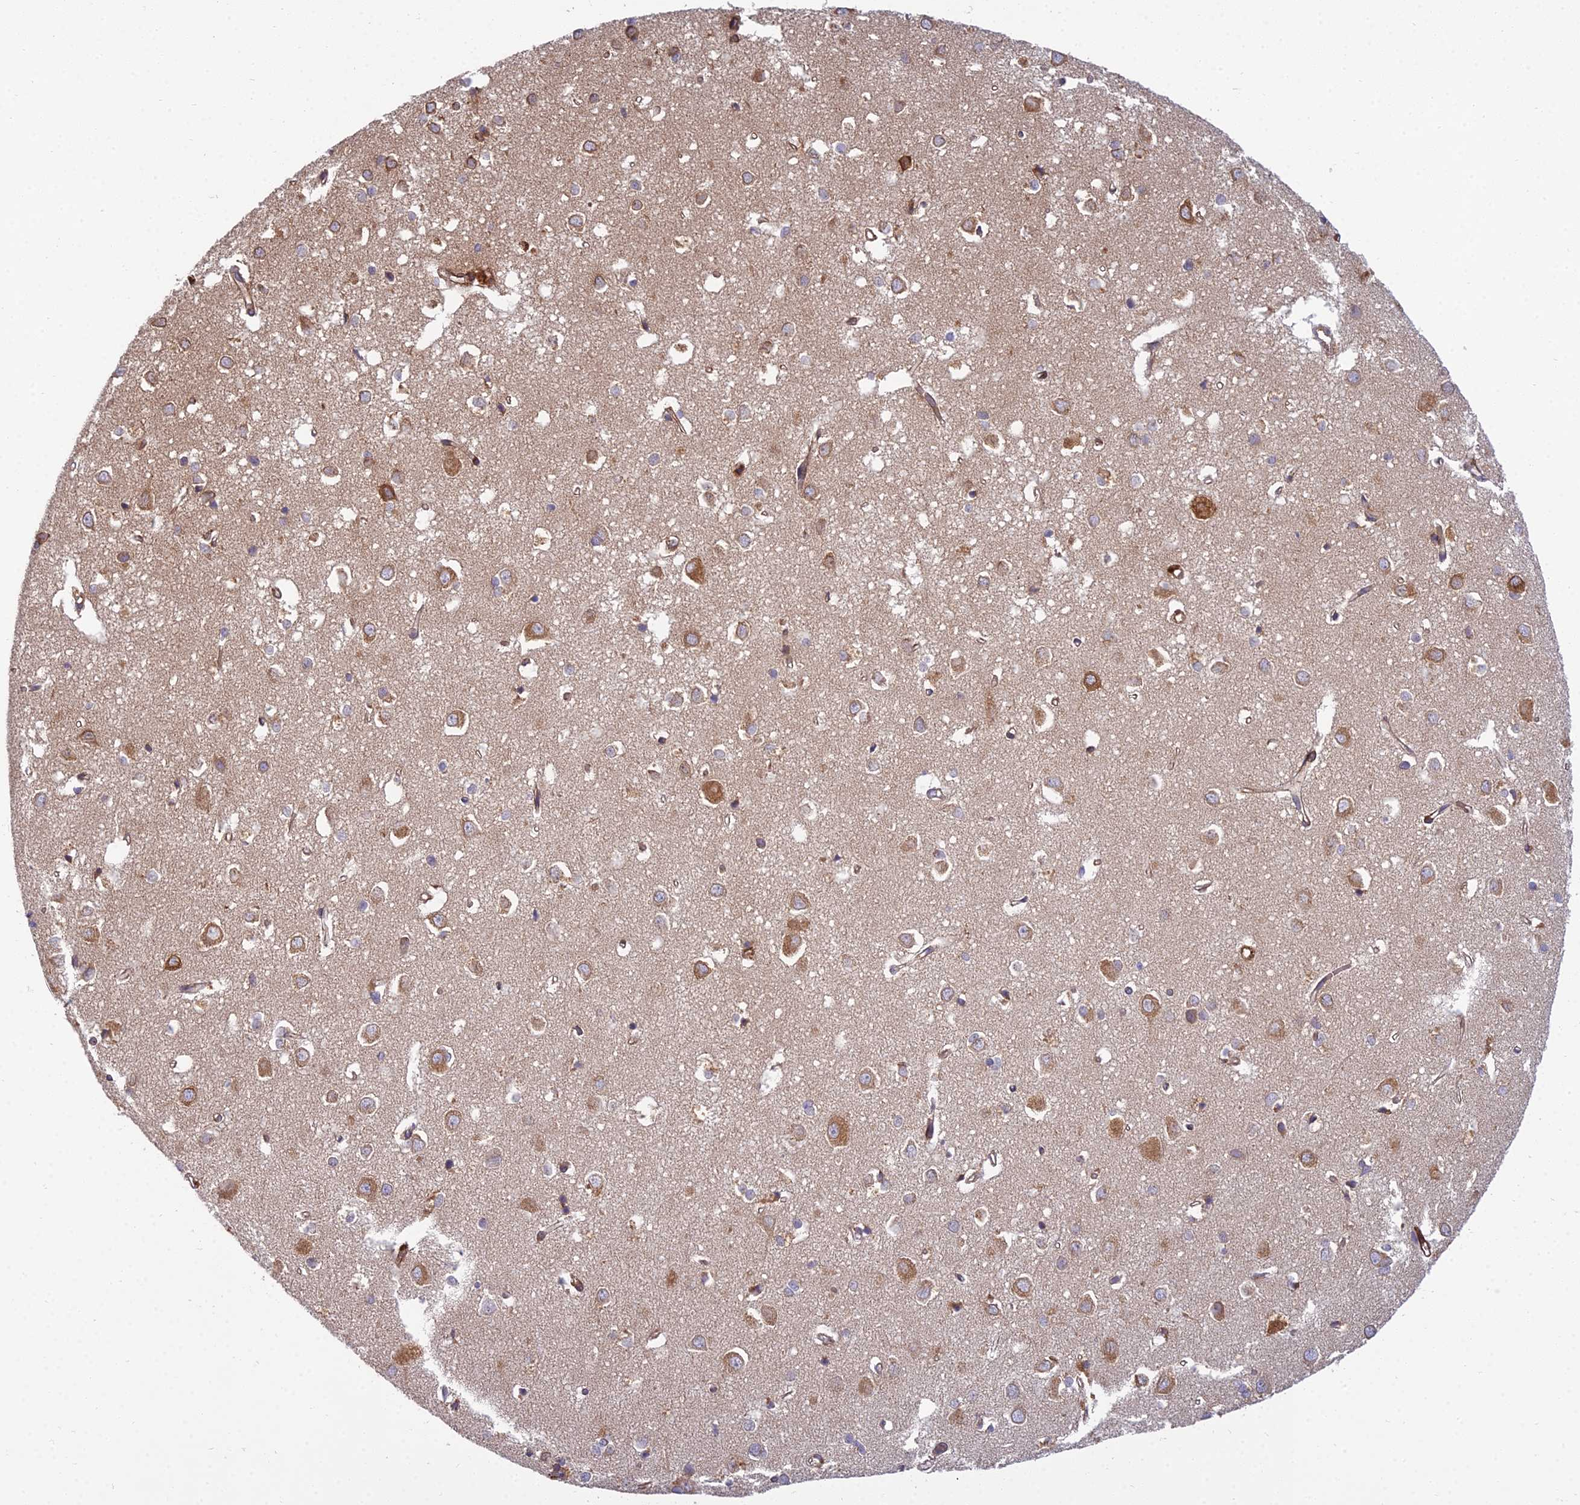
{"staining": {"intensity": "moderate", "quantity": ">75%", "location": "cytoplasmic/membranous"}, "tissue": "cerebral cortex", "cell_type": "Endothelial cells", "image_type": "normal", "snomed": [{"axis": "morphology", "description": "Normal tissue, NOS"}, {"axis": "topography", "description": "Cerebral cortex"}], "caption": "Endothelial cells show medium levels of moderate cytoplasmic/membranous expression in about >75% of cells in normal human cerebral cortex.", "gene": "NDUFAF7", "patient": {"sex": "female", "age": 64}}